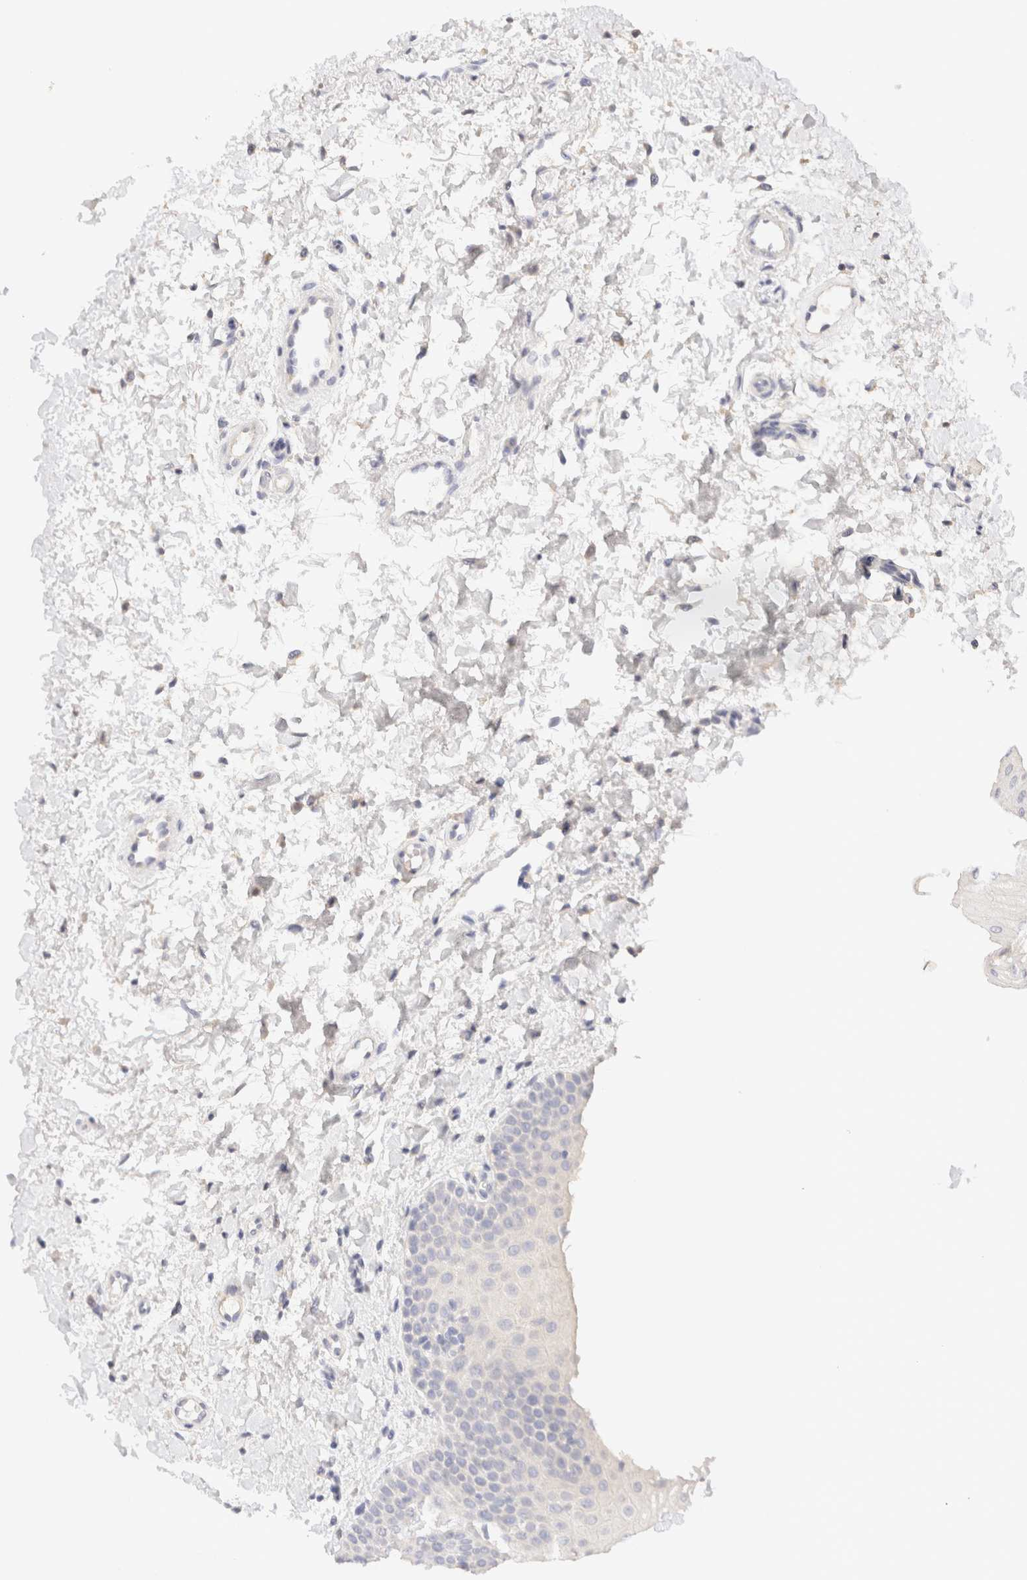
{"staining": {"intensity": "negative", "quantity": "none", "location": "none"}, "tissue": "oral mucosa", "cell_type": "Squamous epithelial cells", "image_type": "normal", "snomed": [{"axis": "morphology", "description": "Normal tissue, NOS"}, {"axis": "topography", "description": "Skin"}, {"axis": "topography", "description": "Oral tissue"}], "caption": "Protein analysis of unremarkable oral mucosa shows no significant expression in squamous epithelial cells. Brightfield microscopy of immunohistochemistry stained with DAB (brown) and hematoxylin (blue), captured at high magnification.", "gene": "SCGB2A2", "patient": {"sex": "male", "age": 84}}